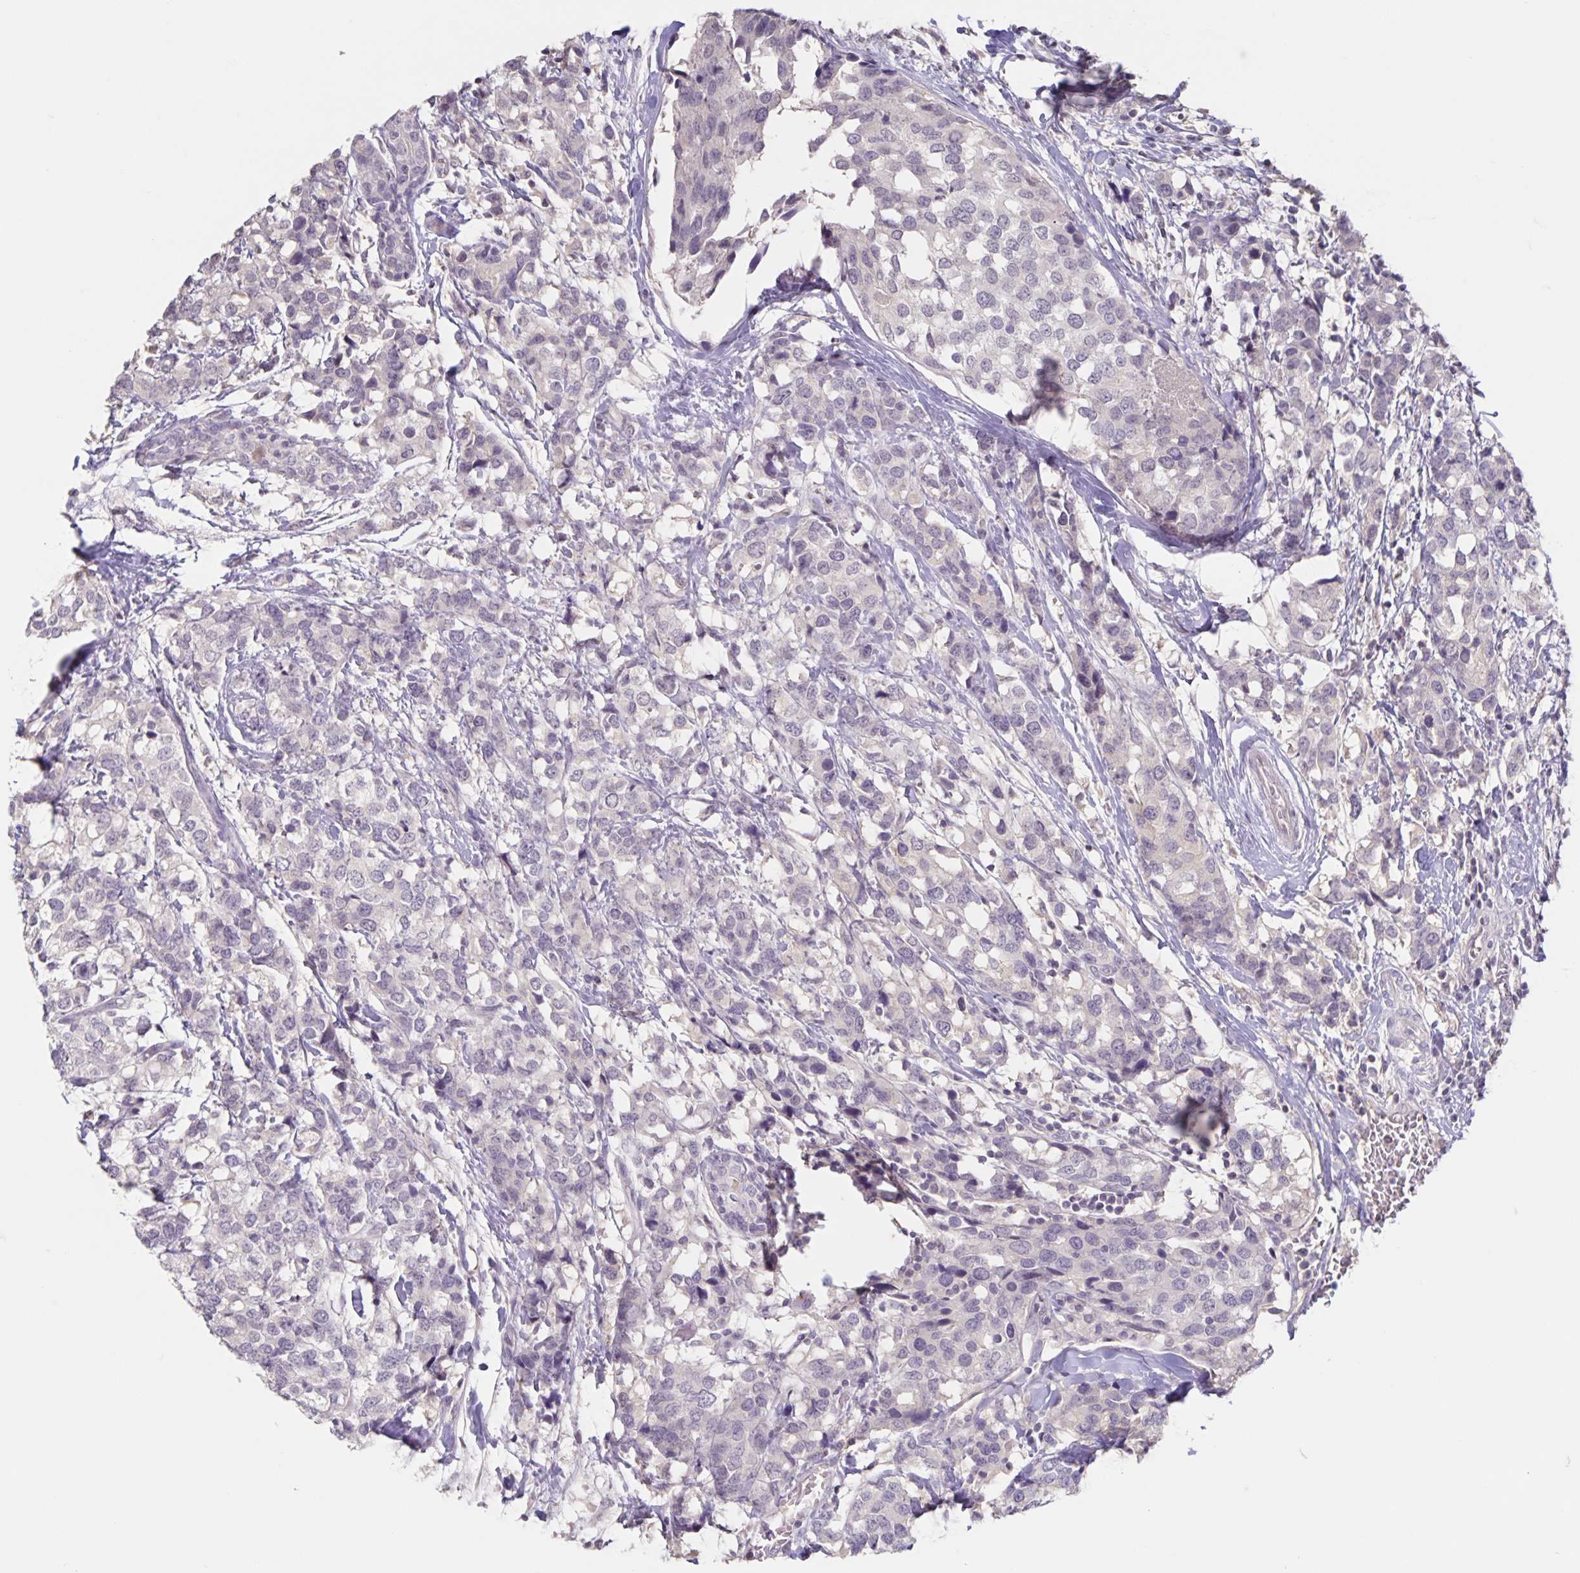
{"staining": {"intensity": "negative", "quantity": "none", "location": "none"}, "tissue": "breast cancer", "cell_type": "Tumor cells", "image_type": "cancer", "snomed": [{"axis": "morphology", "description": "Lobular carcinoma"}, {"axis": "topography", "description": "Breast"}], "caption": "Tumor cells show no significant protein expression in breast lobular carcinoma.", "gene": "INSL5", "patient": {"sex": "female", "age": 59}}